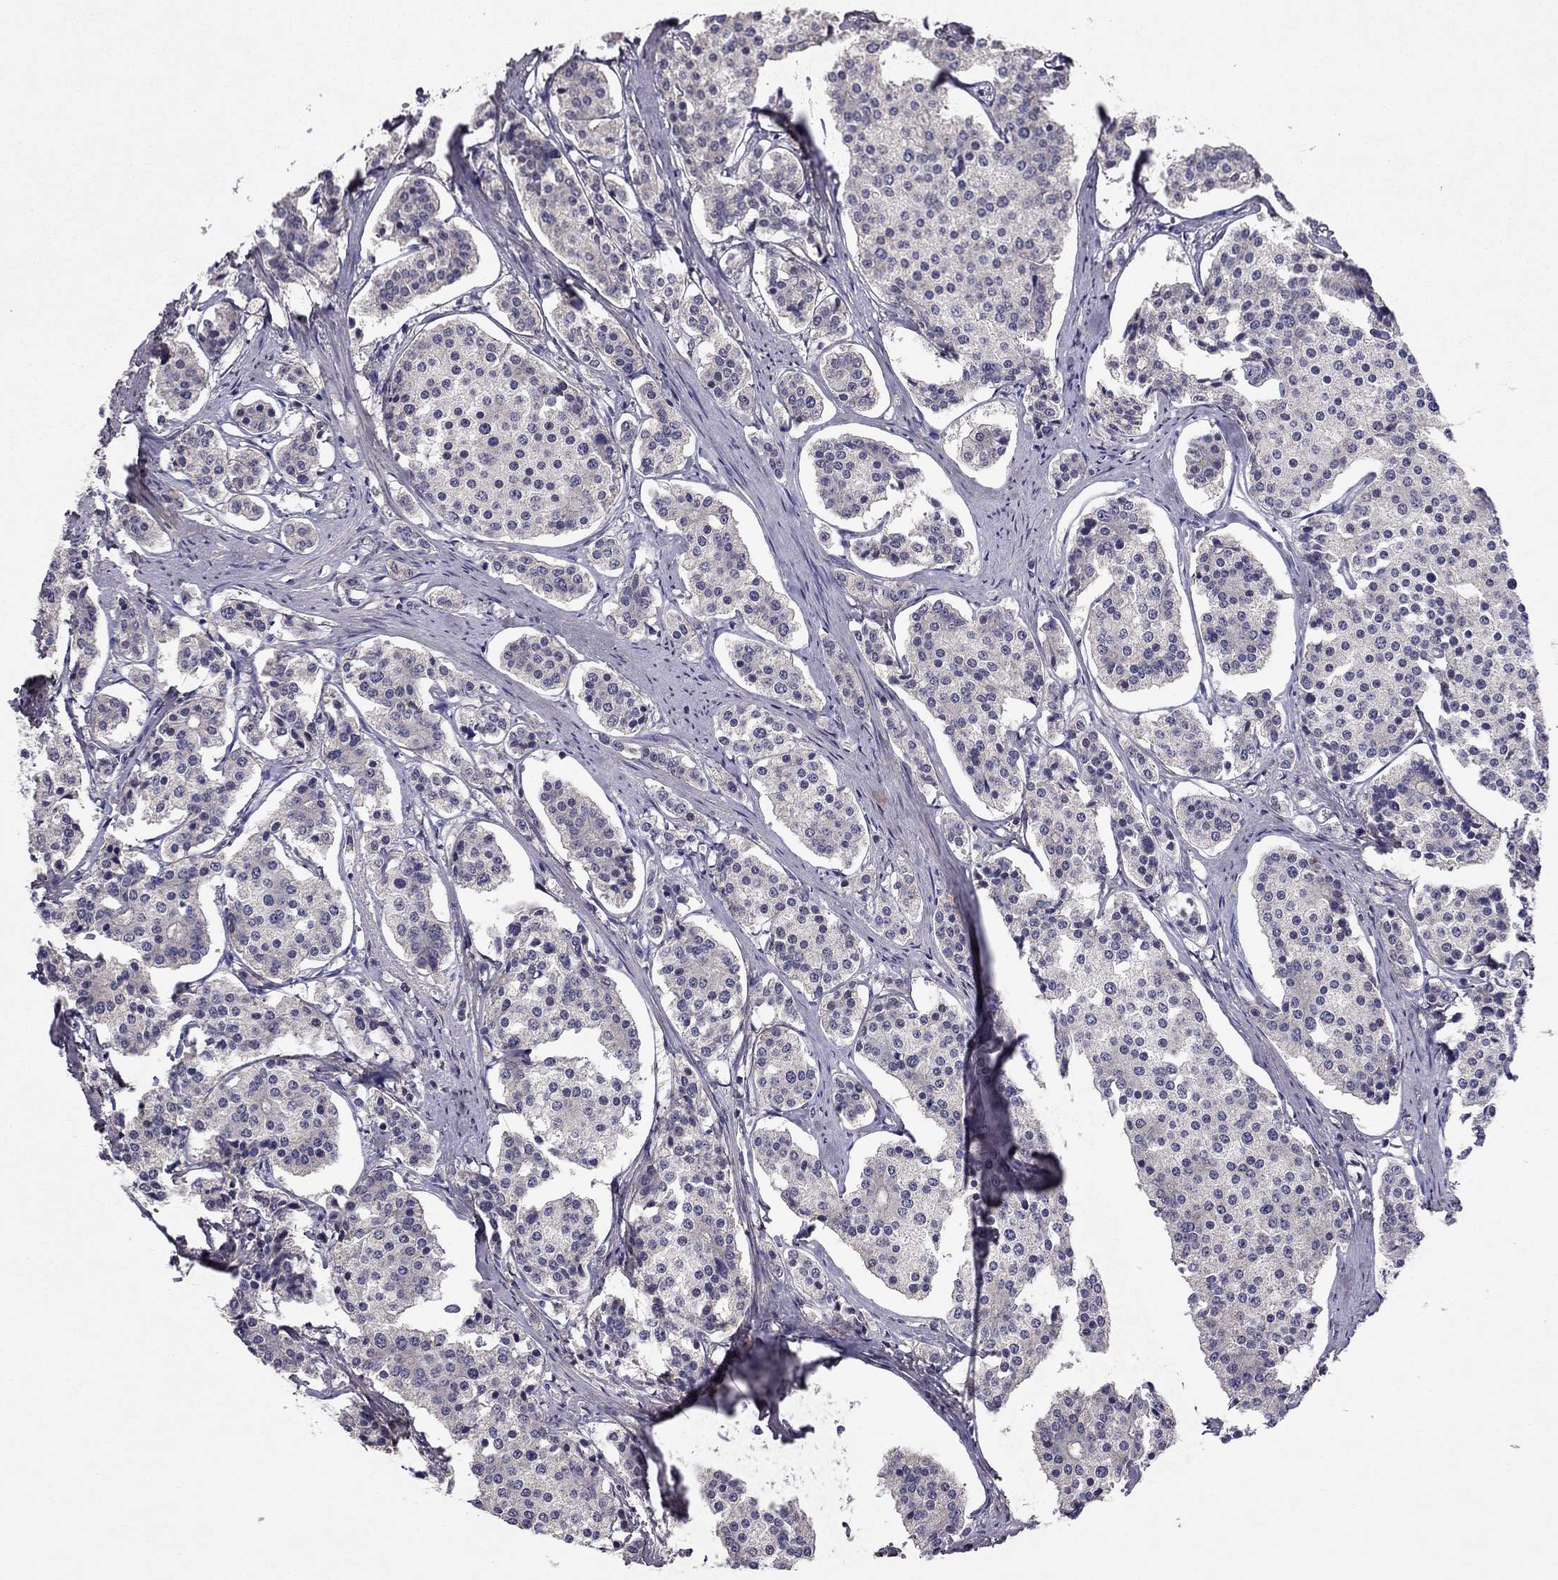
{"staining": {"intensity": "negative", "quantity": "none", "location": "none"}, "tissue": "carcinoid", "cell_type": "Tumor cells", "image_type": "cancer", "snomed": [{"axis": "morphology", "description": "Carcinoid, malignant, NOS"}, {"axis": "topography", "description": "Small intestine"}], "caption": "An immunohistochemistry micrograph of carcinoid is shown. There is no staining in tumor cells of carcinoid. (Stains: DAB IHC with hematoxylin counter stain, Microscopy: brightfield microscopy at high magnification).", "gene": "ESR2", "patient": {"sex": "female", "age": 65}}